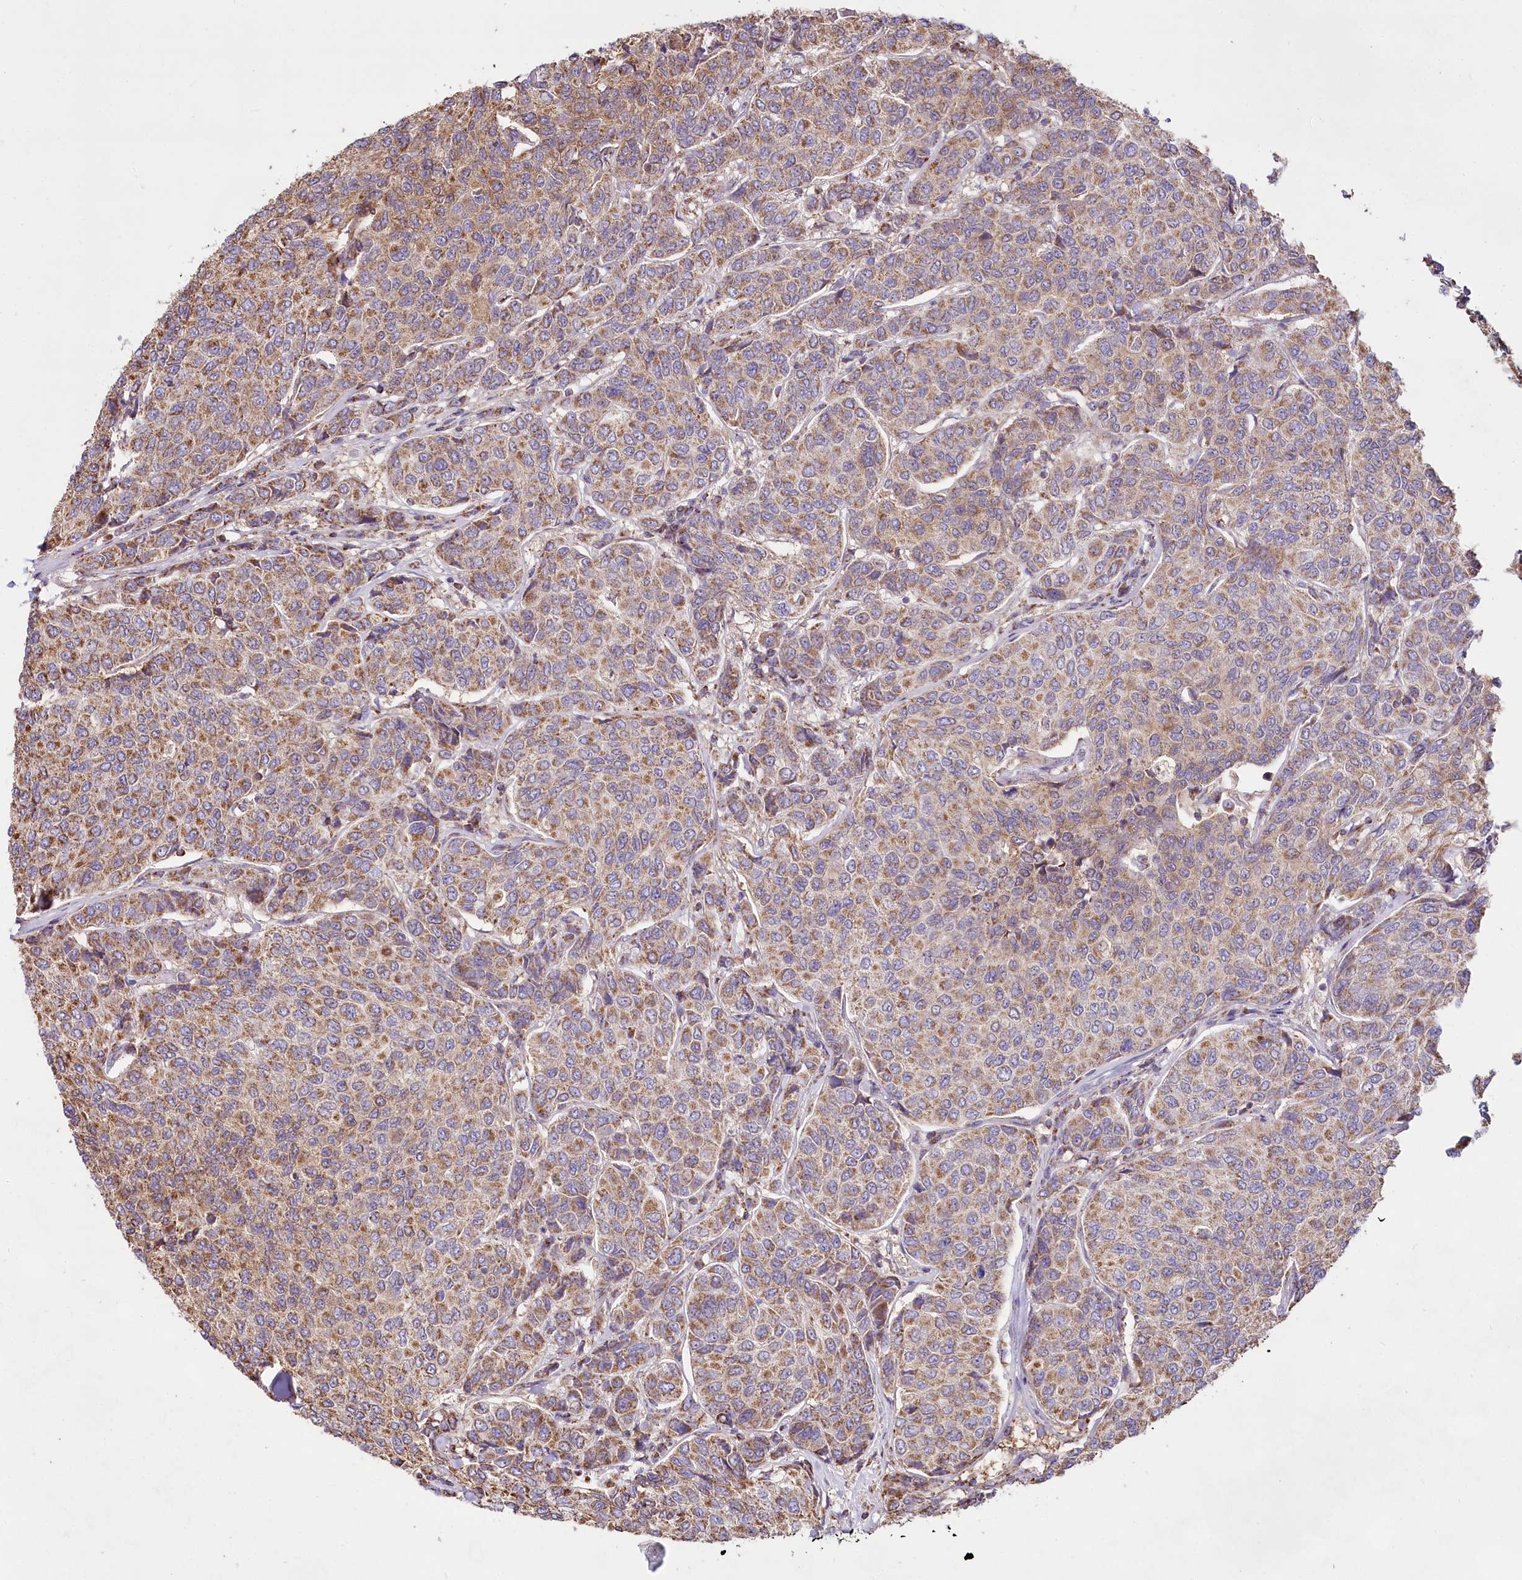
{"staining": {"intensity": "moderate", "quantity": ">75%", "location": "cytoplasmic/membranous"}, "tissue": "breast cancer", "cell_type": "Tumor cells", "image_type": "cancer", "snomed": [{"axis": "morphology", "description": "Duct carcinoma"}, {"axis": "topography", "description": "Breast"}], "caption": "Protein analysis of breast cancer (invasive ductal carcinoma) tissue shows moderate cytoplasmic/membranous staining in about >75% of tumor cells.", "gene": "TASOR2", "patient": {"sex": "female", "age": 55}}